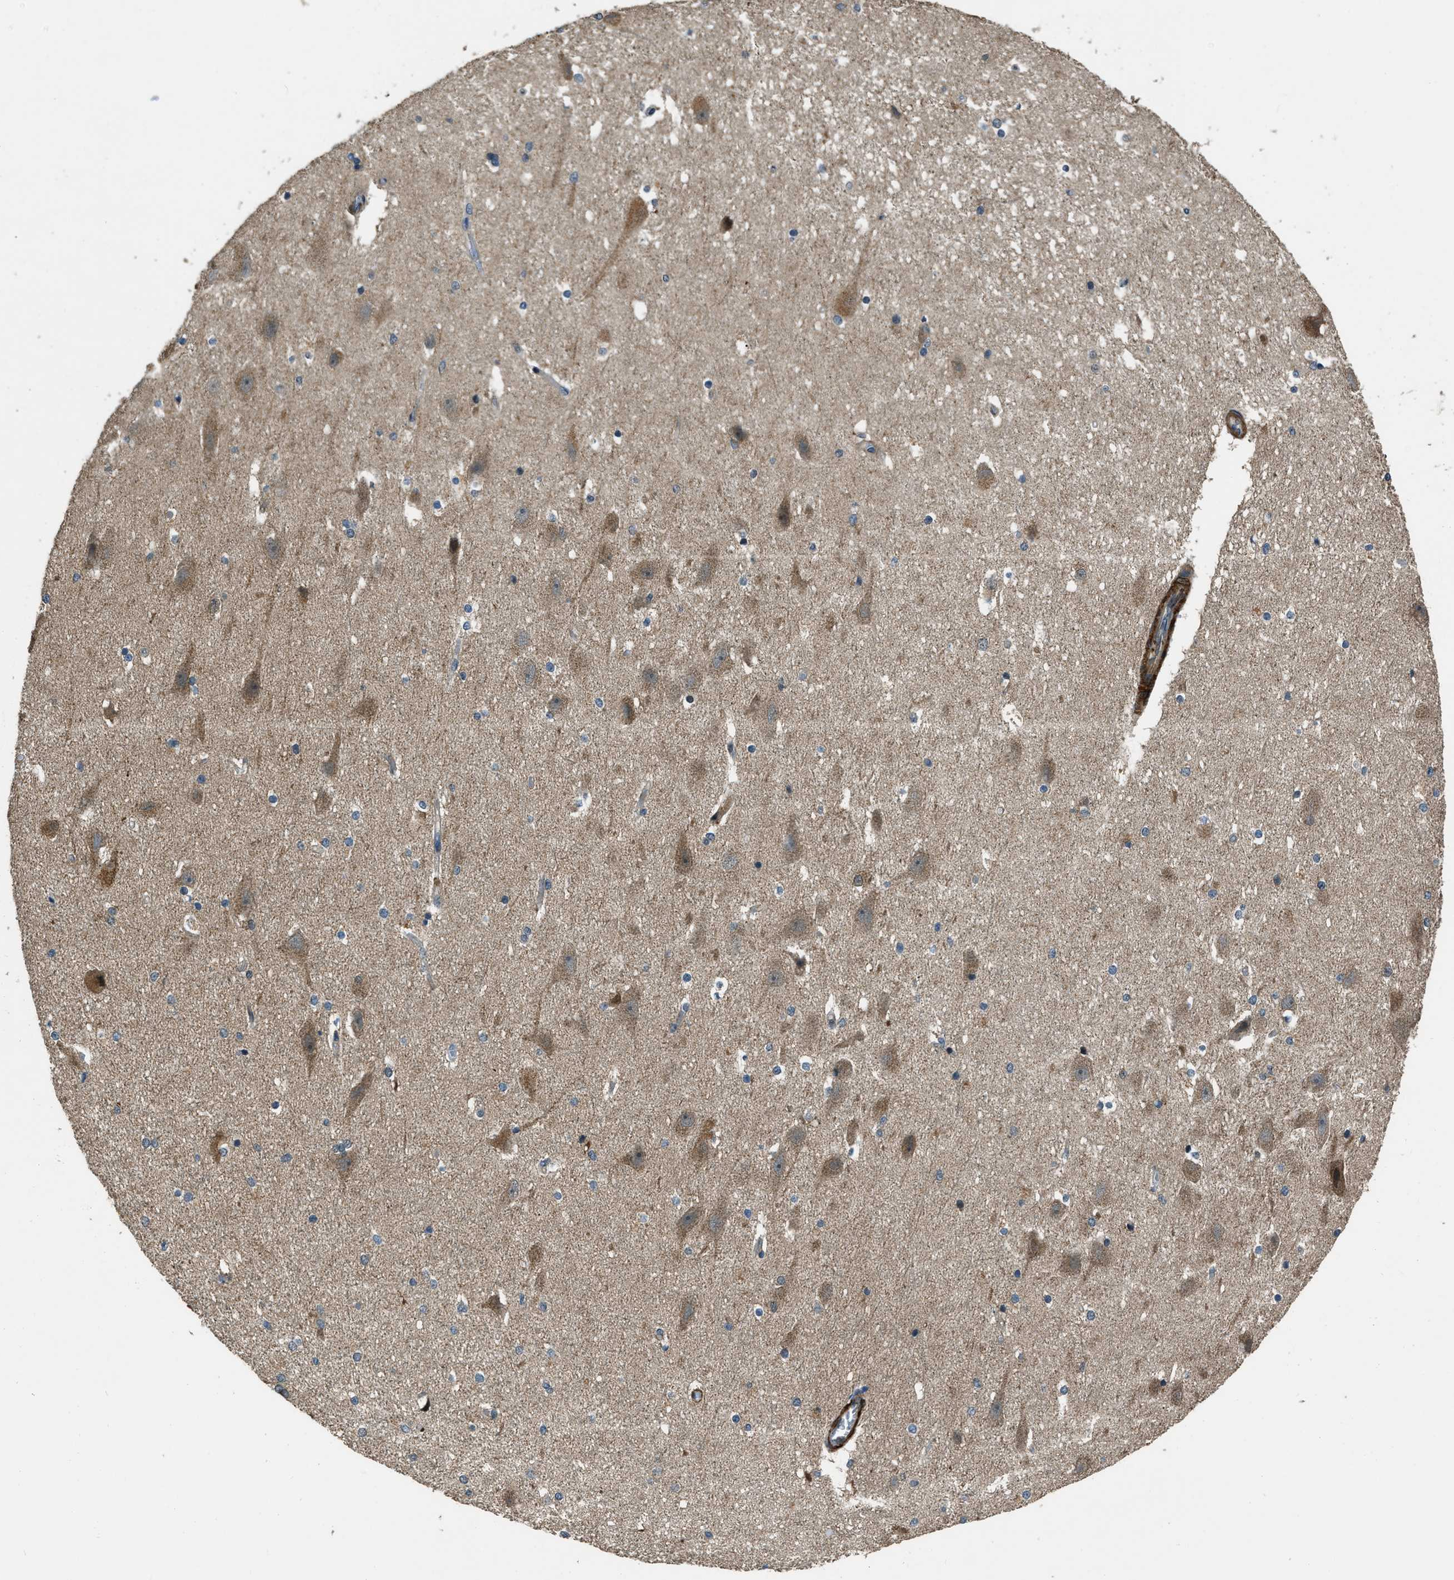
{"staining": {"intensity": "negative", "quantity": "none", "location": "none"}, "tissue": "hippocampus", "cell_type": "Glial cells", "image_type": "normal", "snomed": [{"axis": "morphology", "description": "Normal tissue, NOS"}, {"axis": "topography", "description": "Hippocampus"}], "caption": "Micrograph shows no significant protein staining in glial cells of unremarkable hippocampus. (Stains: DAB (3,3'-diaminobenzidine) IHC with hematoxylin counter stain, Microscopy: brightfield microscopy at high magnification).", "gene": "NUDCD3", "patient": {"sex": "female", "age": 19}}